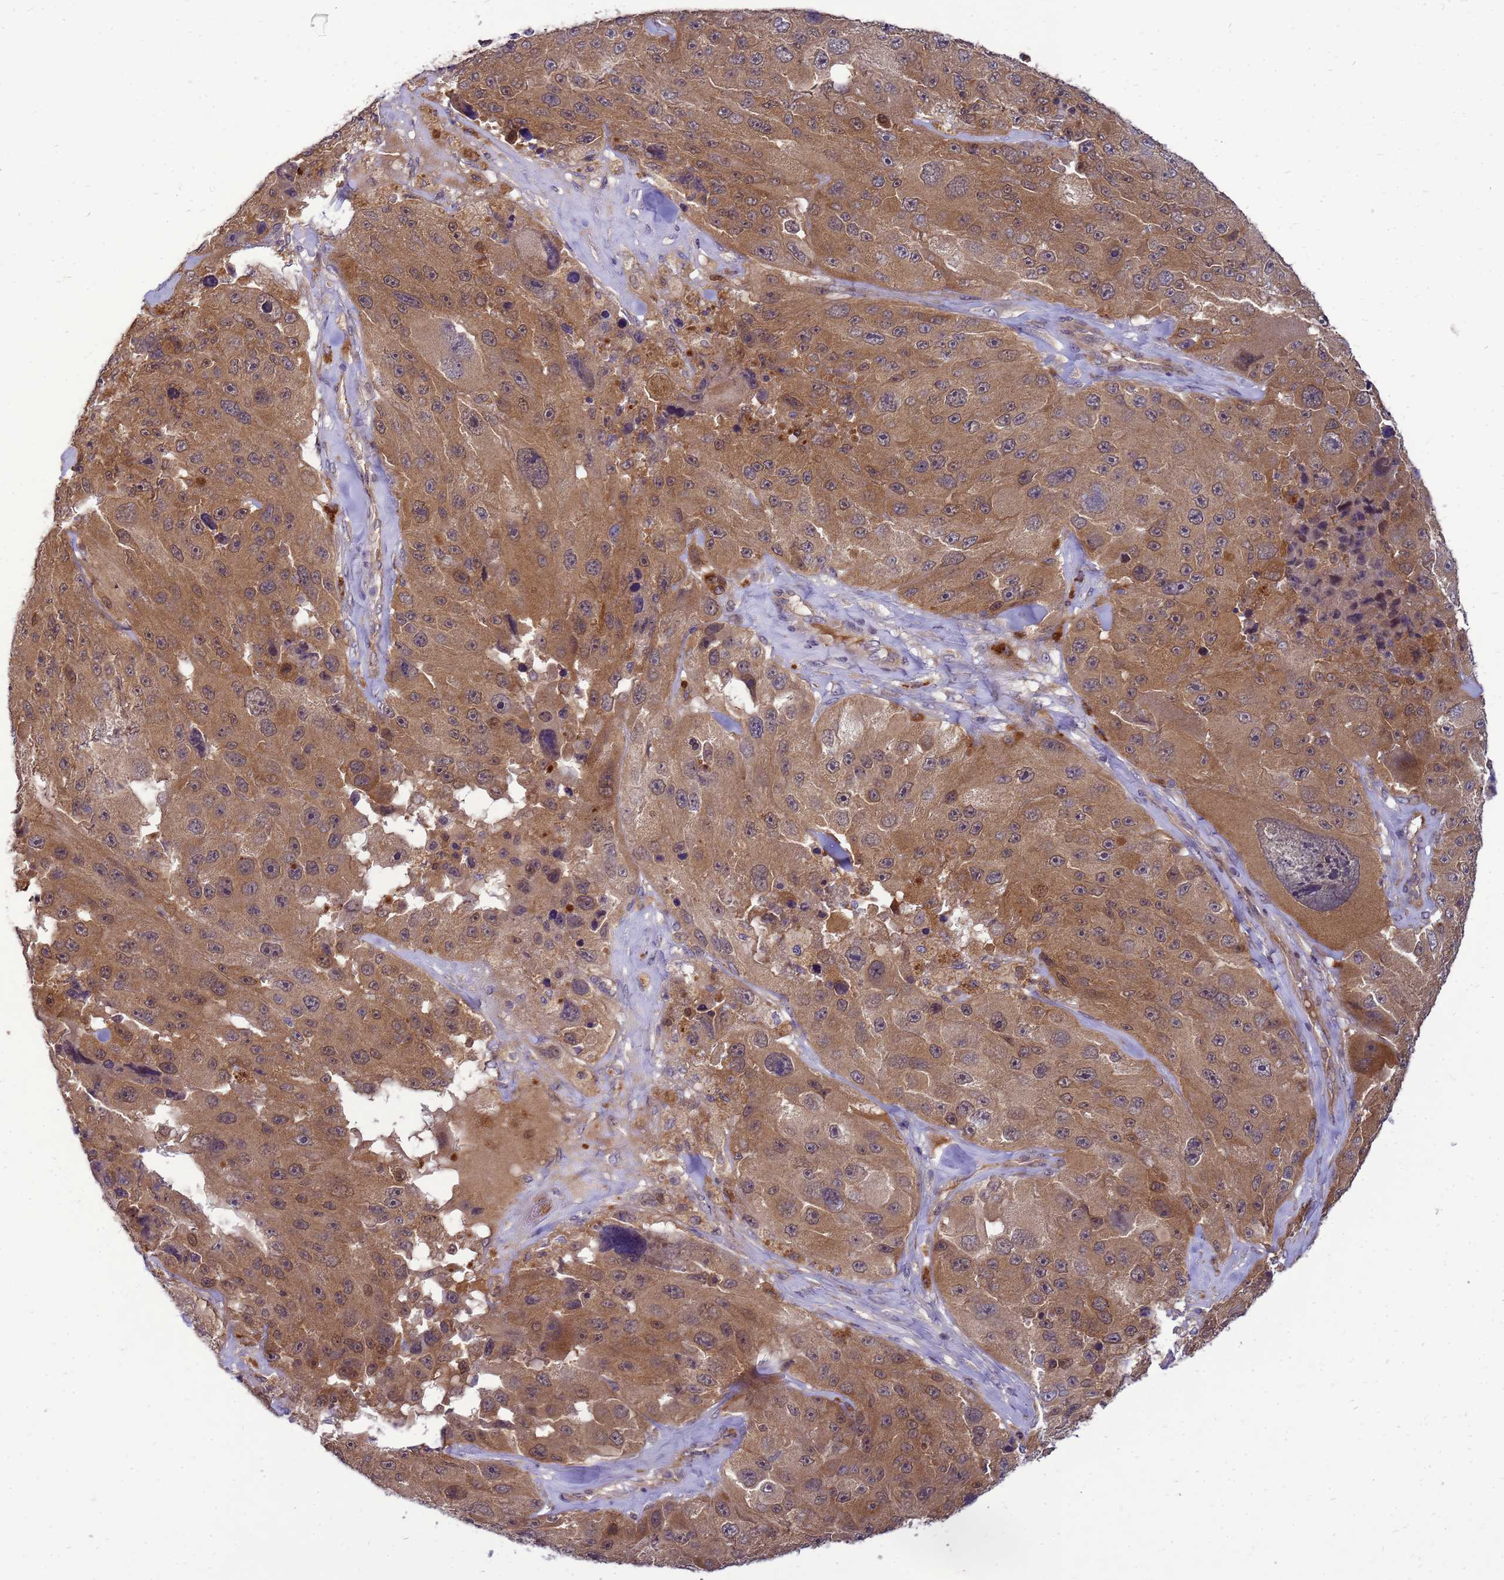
{"staining": {"intensity": "moderate", "quantity": ">75%", "location": "cytoplasmic/membranous"}, "tissue": "melanoma", "cell_type": "Tumor cells", "image_type": "cancer", "snomed": [{"axis": "morphology", "description": "Malignant melanoma, Metastatic site"}, {"axis": "topography", "description": "Lymph node"}], "caption": "The immunohistochemical stain shows moderate cytoplasmic/membranous staining in tumor cells of malignant melanoma (metastatic site) tissue.", "gene": "ENOPH1", "patient": {"sex": "male", "age": 62}}